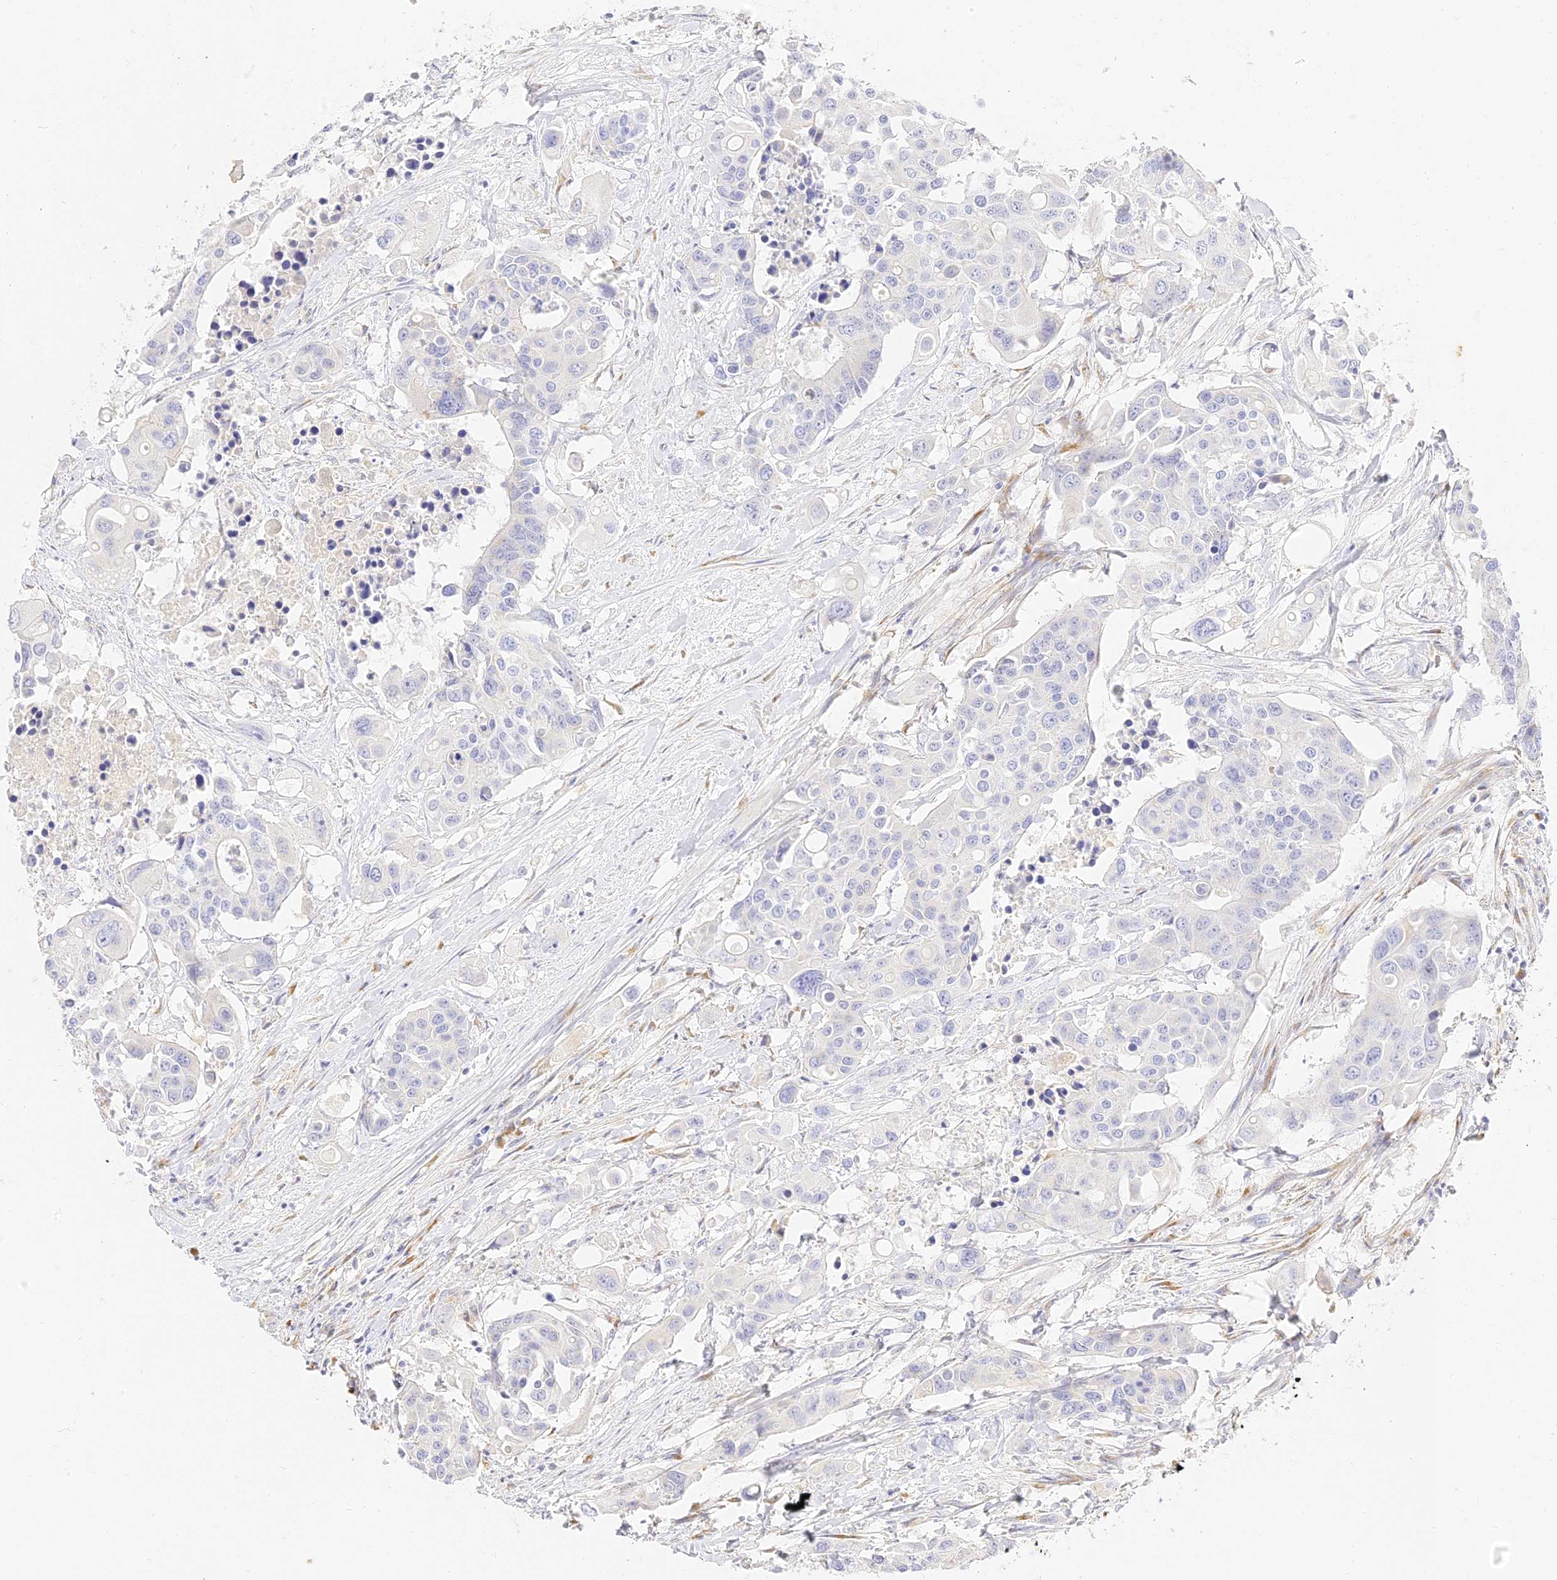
{"staining": {"intensity": "negative", "quantity": "none", "location": "none"}, "tissue": "colorectal cancer", "cell_type": "Tumor cells", "image_type": "cancer", "snomed": [{"axis": "morphology", "description": "Adenocarcinoma, NOS"}, {"axis": "topography", "description": "Colon"}], "caption": "Photomicrograph shows no significant protein staining in tumor cells of colorectal cancer.", "gene": "SEC13", "patient": {"sex": "male", "age": 77}}